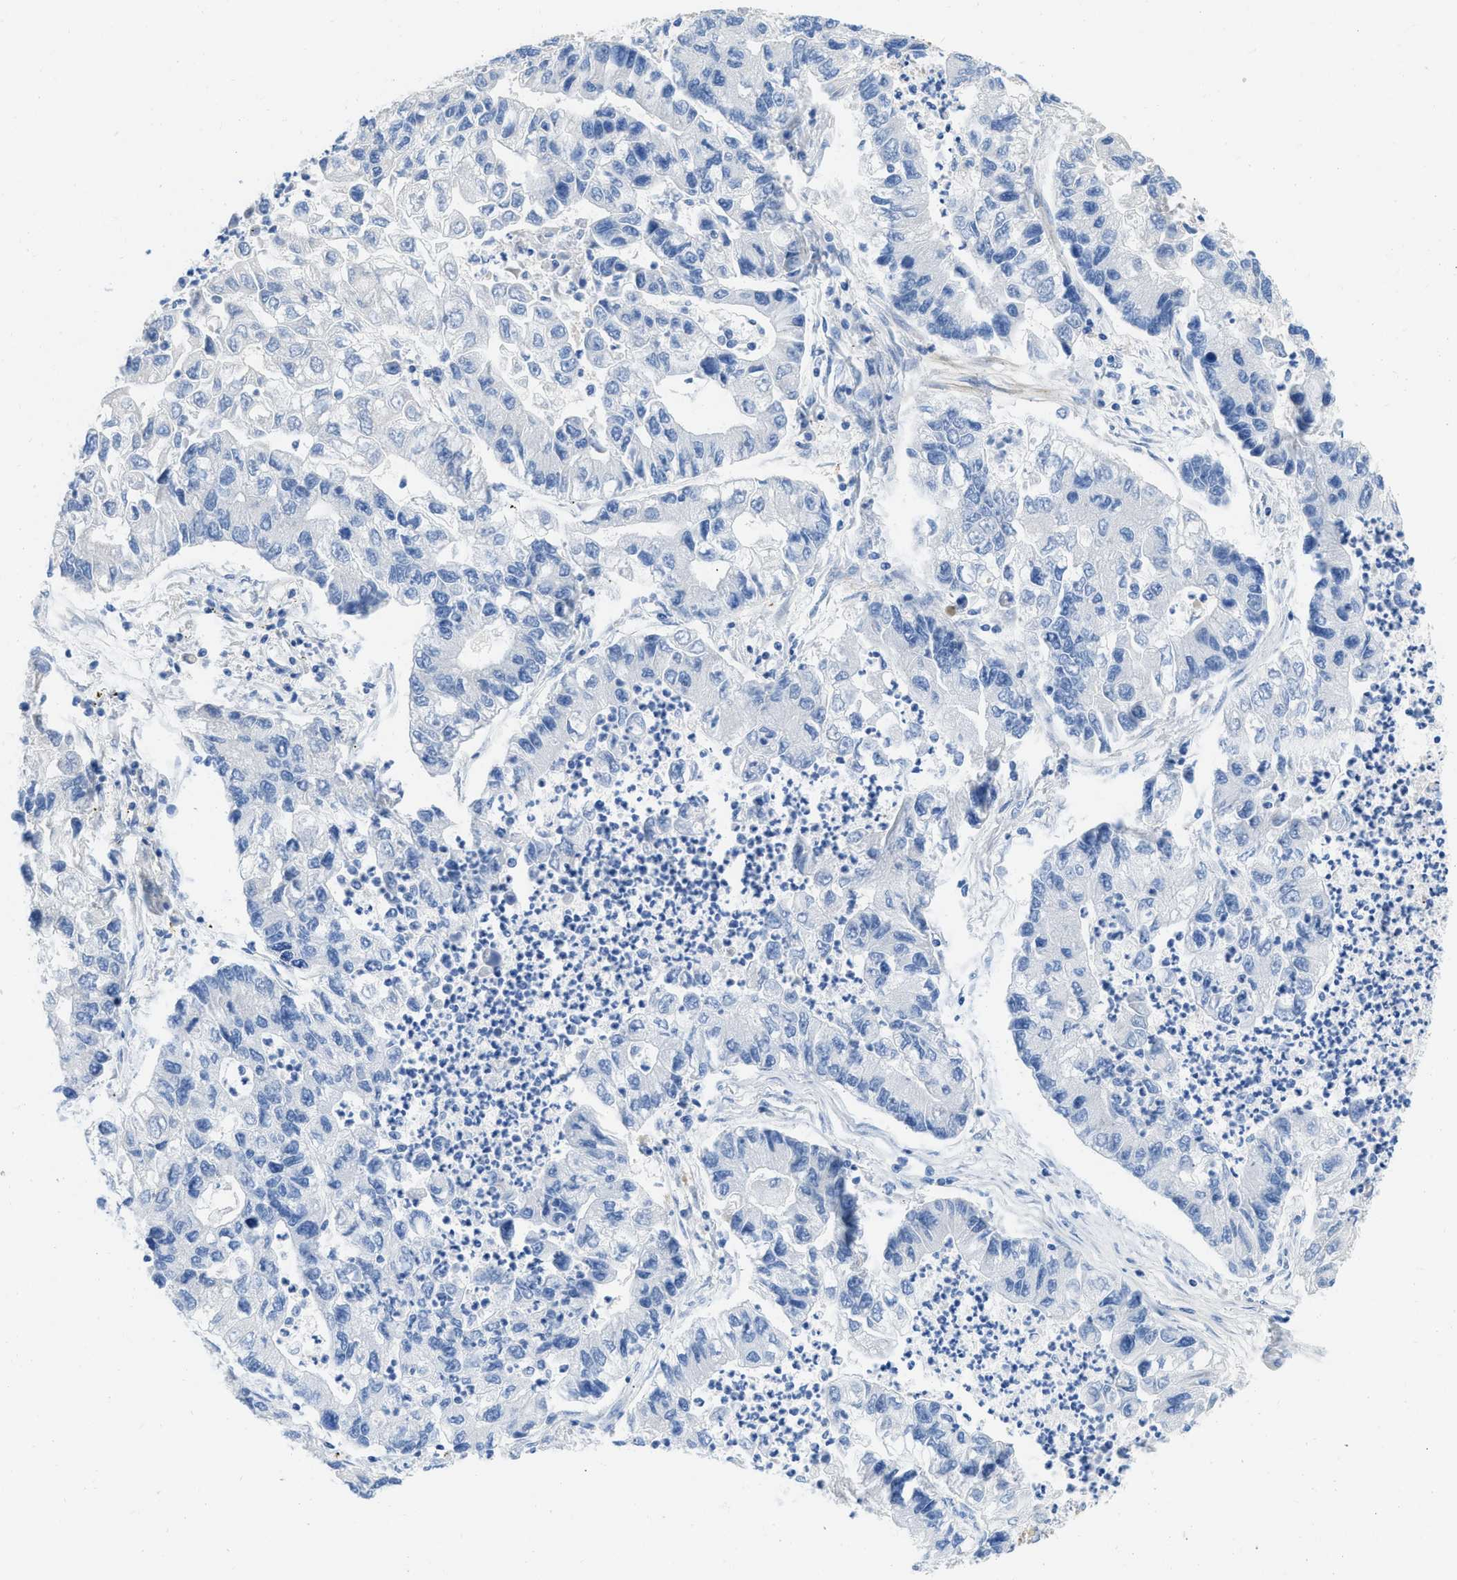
{"staining": {"intensity": "negative", "quantity": "none", "location": "none"}, "tissue": "lung cancer", "cell_type": "Tumor cells", "image_type": "cancer", "snomed": [{"axis": "morphology", "description": "Adenocarcinoma, NOS"}, {"axis": "topography", "description": "Lung"}], "caption": "High magnification brightfield microscopy of lung adenocarcinoma stained with DAB (brown) and counterstained with hematoxylin (blue): tumor cells show no significant staining.", "gene": "COL3A1", "patient": {"sex": "female", "age": 51}}